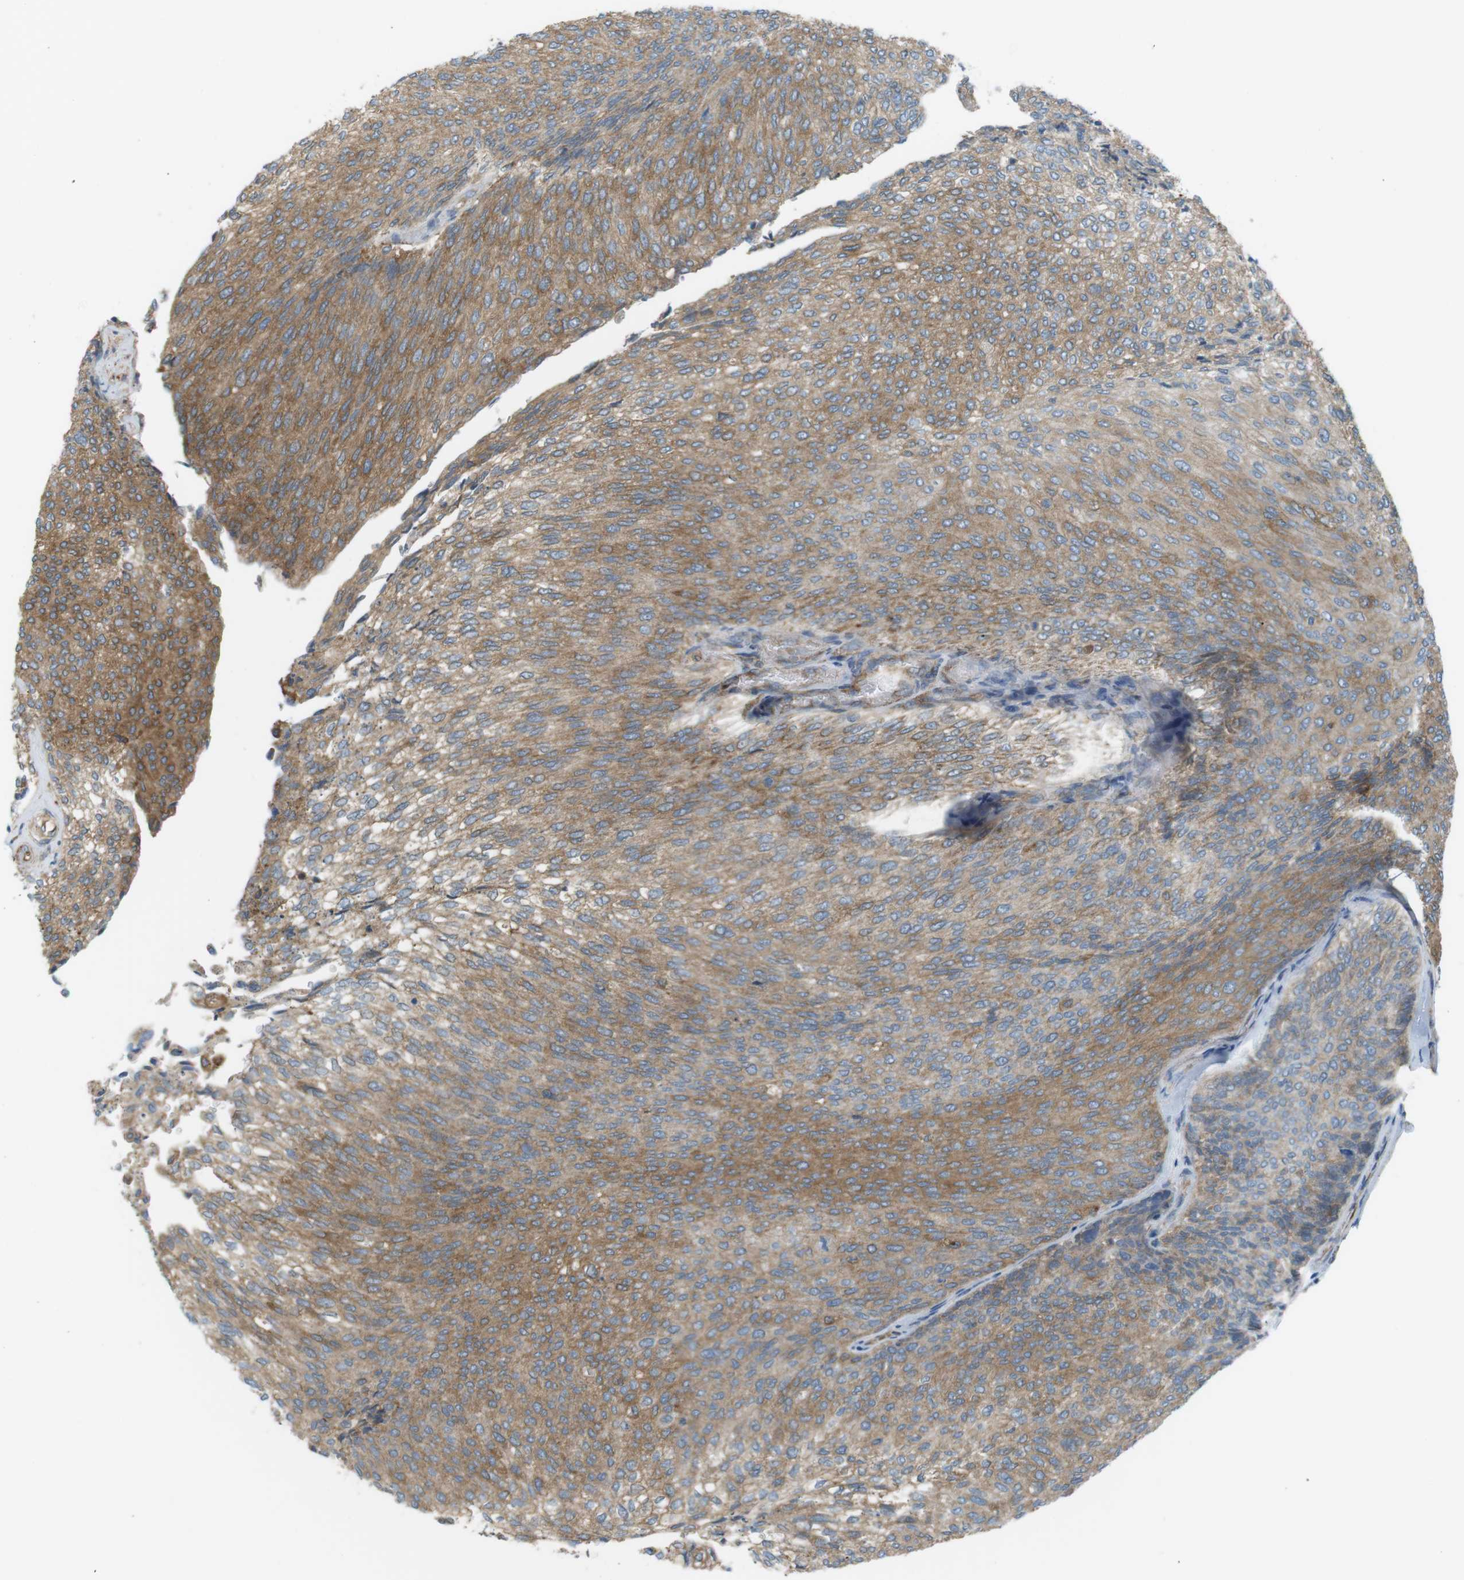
{"staining": {"intensity": "moderate", "quantity": ">75%", "location": "cytoplasmic/membranous"}, "tissue": "urothelial cancer", "cell_type": "Tumor cells", "image_type": "cancer", "snomed": [{"axis": "morphology", "description": "Urothelial carcinoma, Low grade"}, {"axis": "topography", "description": "Urinary bladder"}], "caption": "There is medium levels of moderate cytoplasmic/membranous positivity in tumor cells of urothelial cancer, as demonstrated by immunohistochemical staining (brown color).", "gene": "PEPD", "patient": {"sex": "female", "age": 79}}